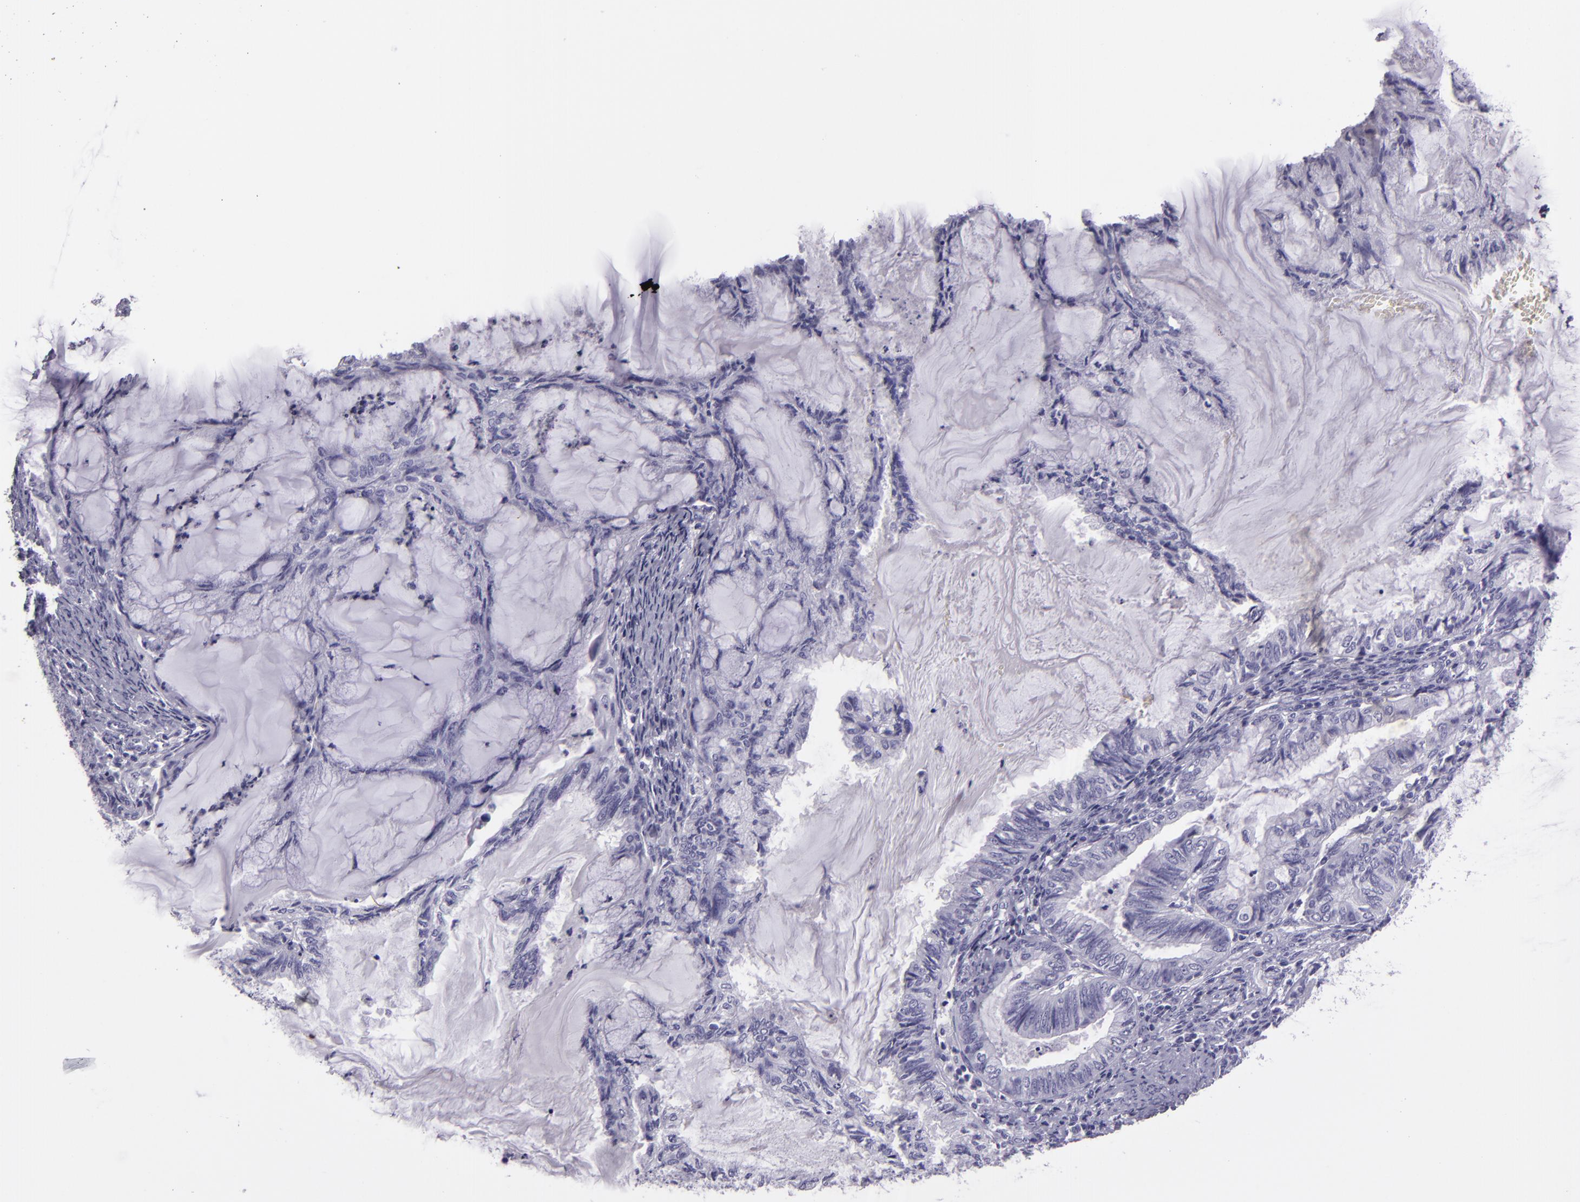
{"staining": {"intensity": "negative", "quantity": "none", "location": "none"}, "tissue": "endometrial cancer", "cell_type": "Tumor cells", "image_type": "cancer", "snomed": [{"axis": "morphology", "description": "Adenocarcinoma, NOS"}, {"axis": "topography", "description": "Endometrium"}], "caption": "Immunohistochemistry (IHC) photomicrograph of adenocarcinoma (endometrial) stained for a protein (brown), which shows no staining in tumor cells.", "gene": "CR2", "patient": {"sex": "female", "age": 86}}